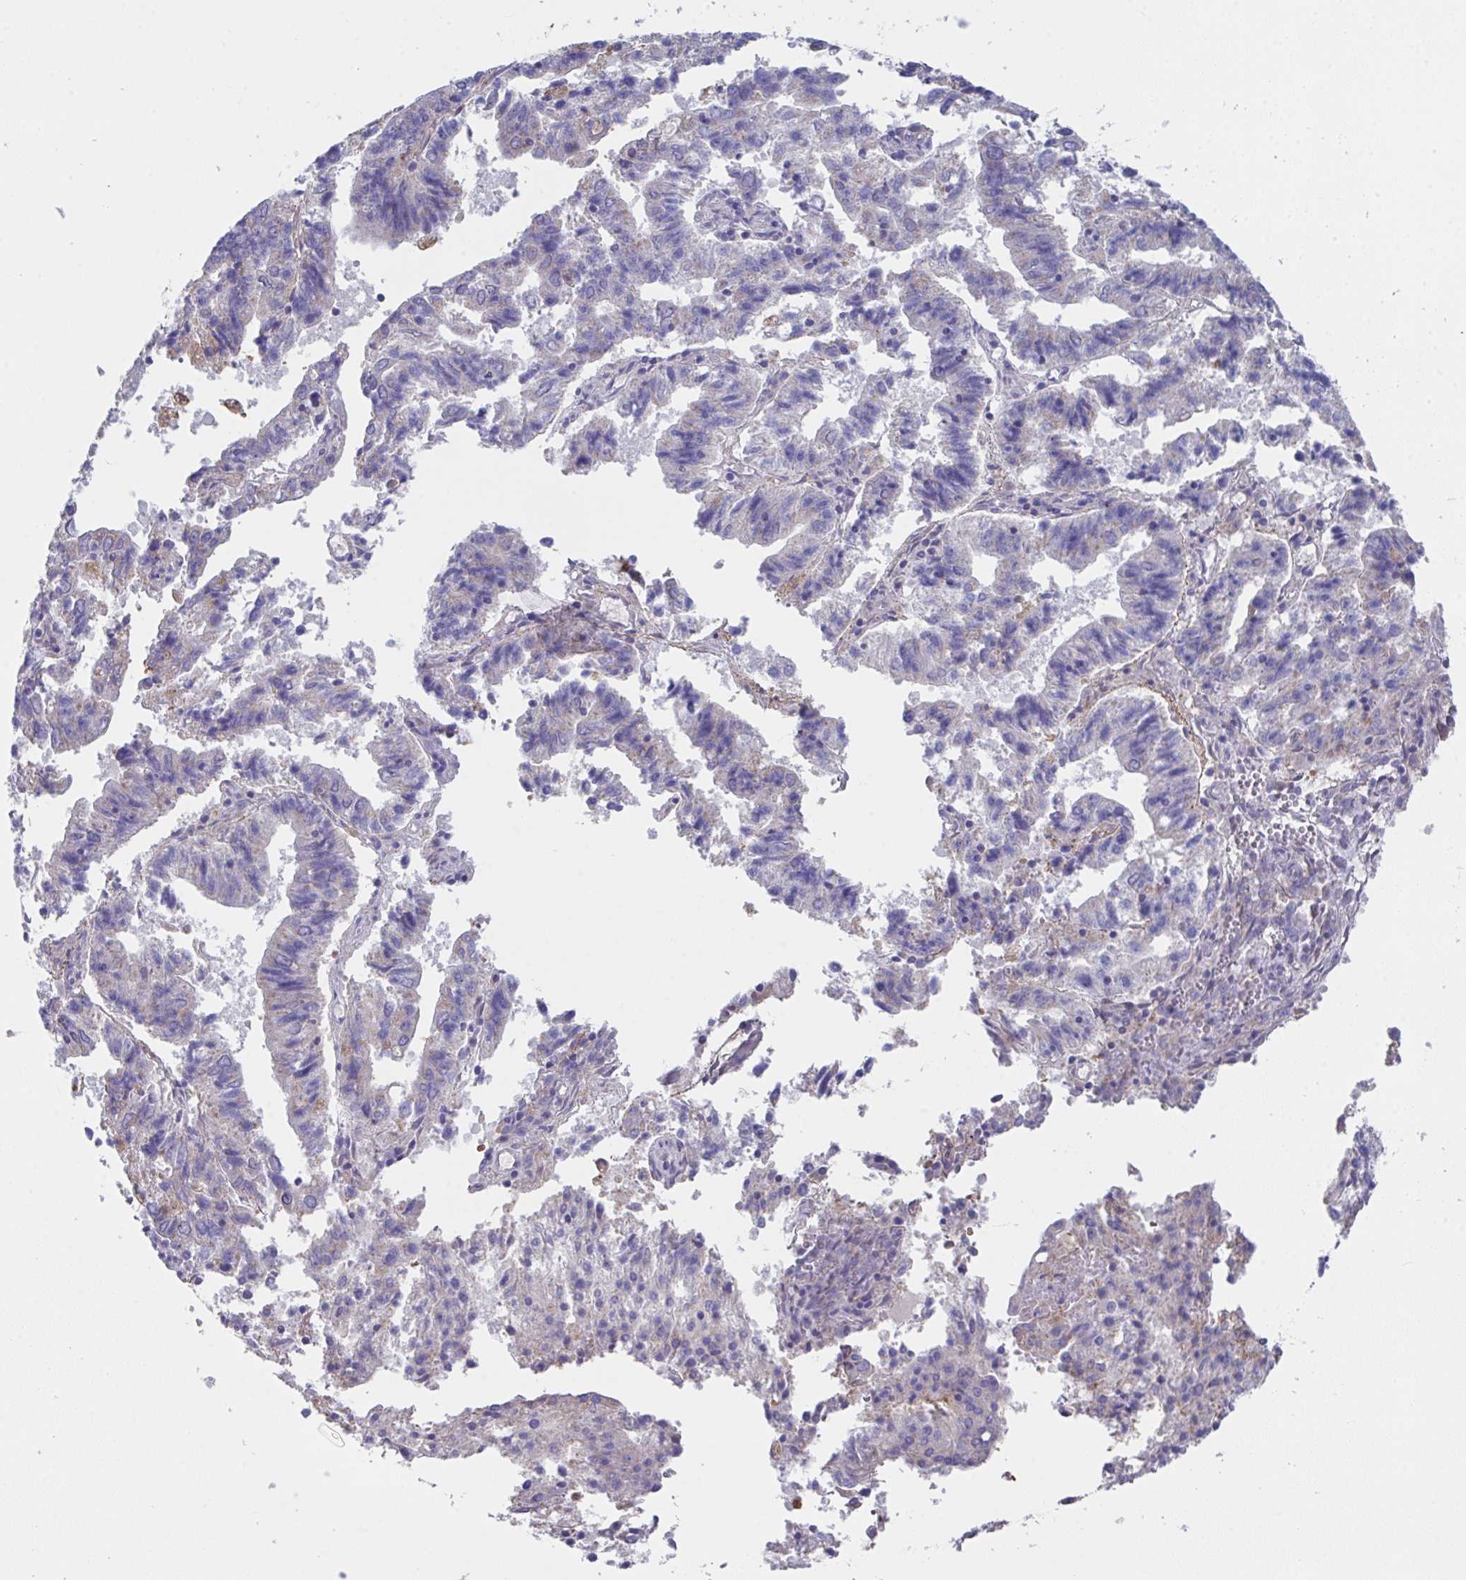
{"staining": {"intensity": "negative", "quantity": "none", "location": "none"}, "tissue": "endometrial cancer", "cell_type": "Tumor cells", "image_type": "cancer", "snomed": [{"axis": "morphology", "description": "Adenocarcinoma, NOS"}, {"axis": "topography", "description": "Endometrium"}], "caption": "This is an IHC micrograph of human endometrial adenocarcinoma. There is no expression in tumor cells.", "gene": "TFAP2C", "patient": {"sex": "female", "age": 82}}